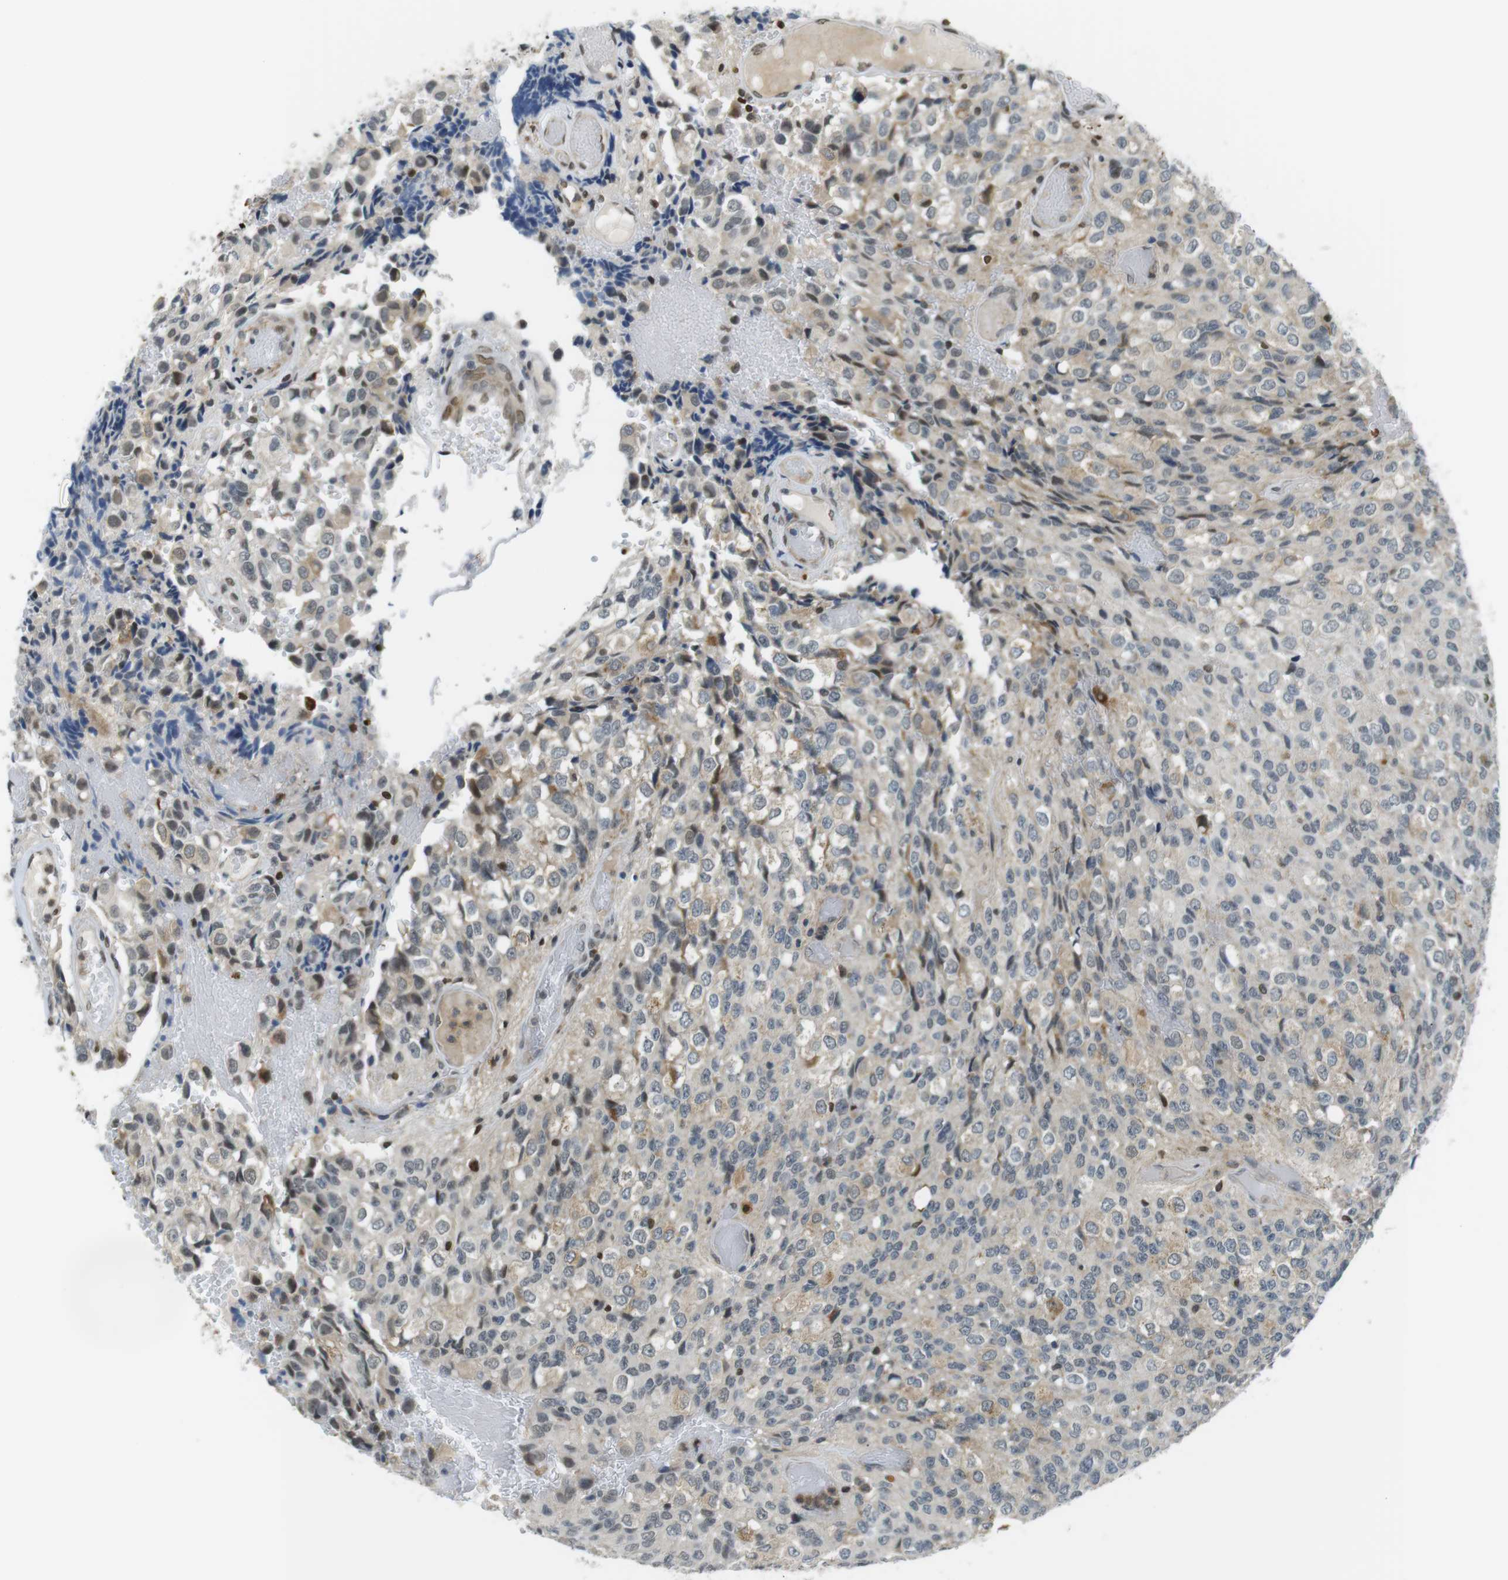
{"staining": {"intensity": "weak", "quantity": "<25%", "location": "nuclear"}, "tissue": "glioma", "cell_type": "Tumor cells", "image_type": "cancer", "snomed": [{"axis": "morphology", "description": "Glioma, malignant, High grade"}, {"axis": "topography", "description": "Brain"}], "caption": "Micrograph shows no protein expression in tumor cells of malignant glioma (high-grade) tissue.", "gene": "USP7", "patient": {"sex": "male", "age": 32}}